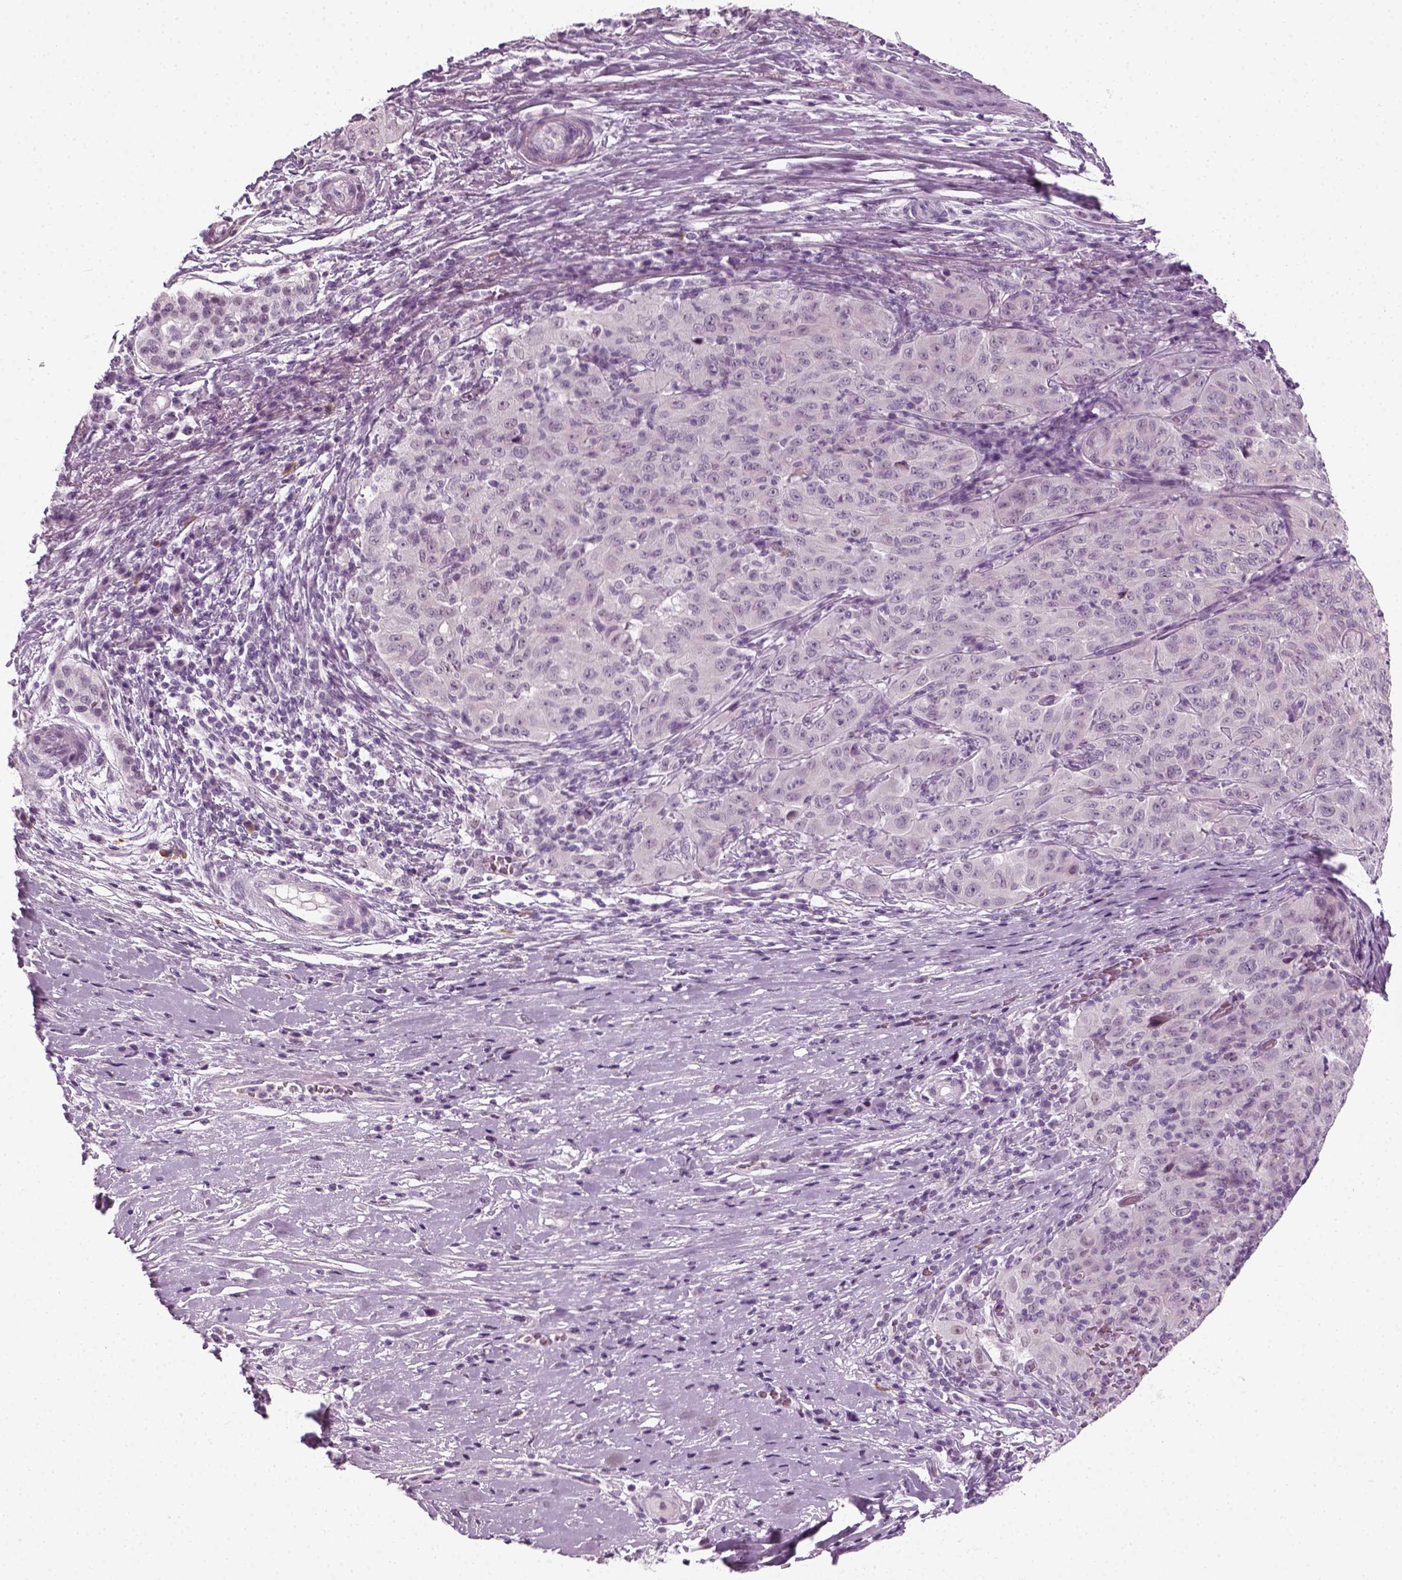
{"staining": {"intensity": "negative", "quantity": "none", "location": "none"}, "tissue": "pancreatic cancer", "cell_type": "Tumor cells", "image_type": "cancer", "snomed": [{"axis": "morphology", "description": "Adenocarcinoma, NOS"}, {"axis": "topography", "description": "Pancreas"}], "caption": "The immunohistochemistry (IHC) photomicrograph has no significant positivity in tumor cells of pancreatic cancer (adenocarcinoma) tissue.", "gene": "KRT75", "patient": {"sex": "male", "age": 63}}